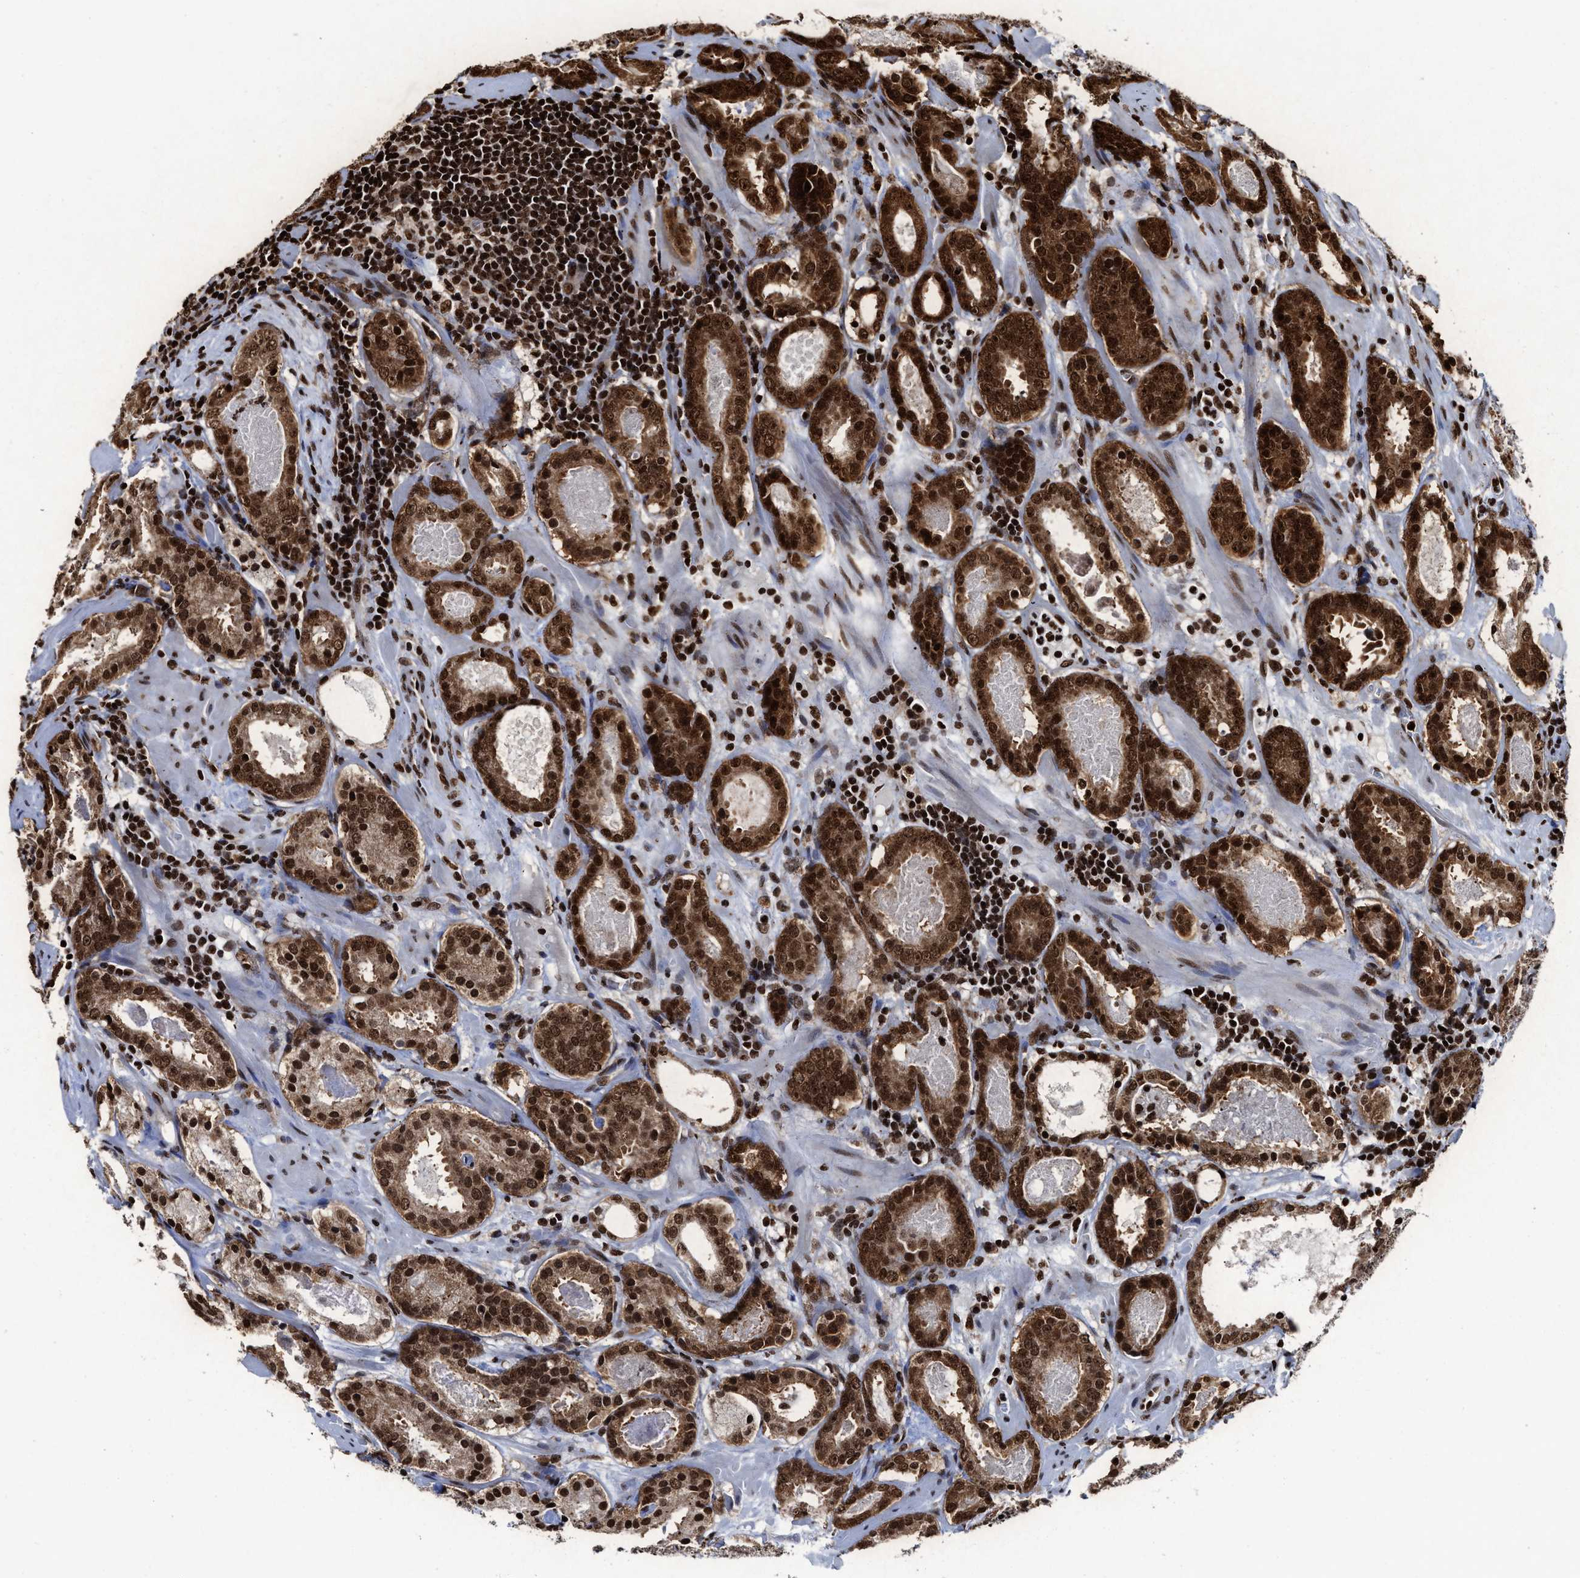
{"staining": {"intensity": "strong", "quantity": ">75%", "location": "cytoplasmic/membranous,nuclear"}, "tissue": "prostate cancer", "cell_type": "Tumor cells", "image_type": "cancer", "snomed": [{"axis": "morphology", "description": "Adenocarcinoma, Low grade"}, {"axis": "topography", "description": "Prostate"}], "caption": "A brown stain highlights strong cytoplasmic/membranous and nuclear expression of a protein in human prostate adenocarcinoma (low-grade) tumor cells.", "gene": "ALYREF", "patient": {"sex": "male", "age": 69}}